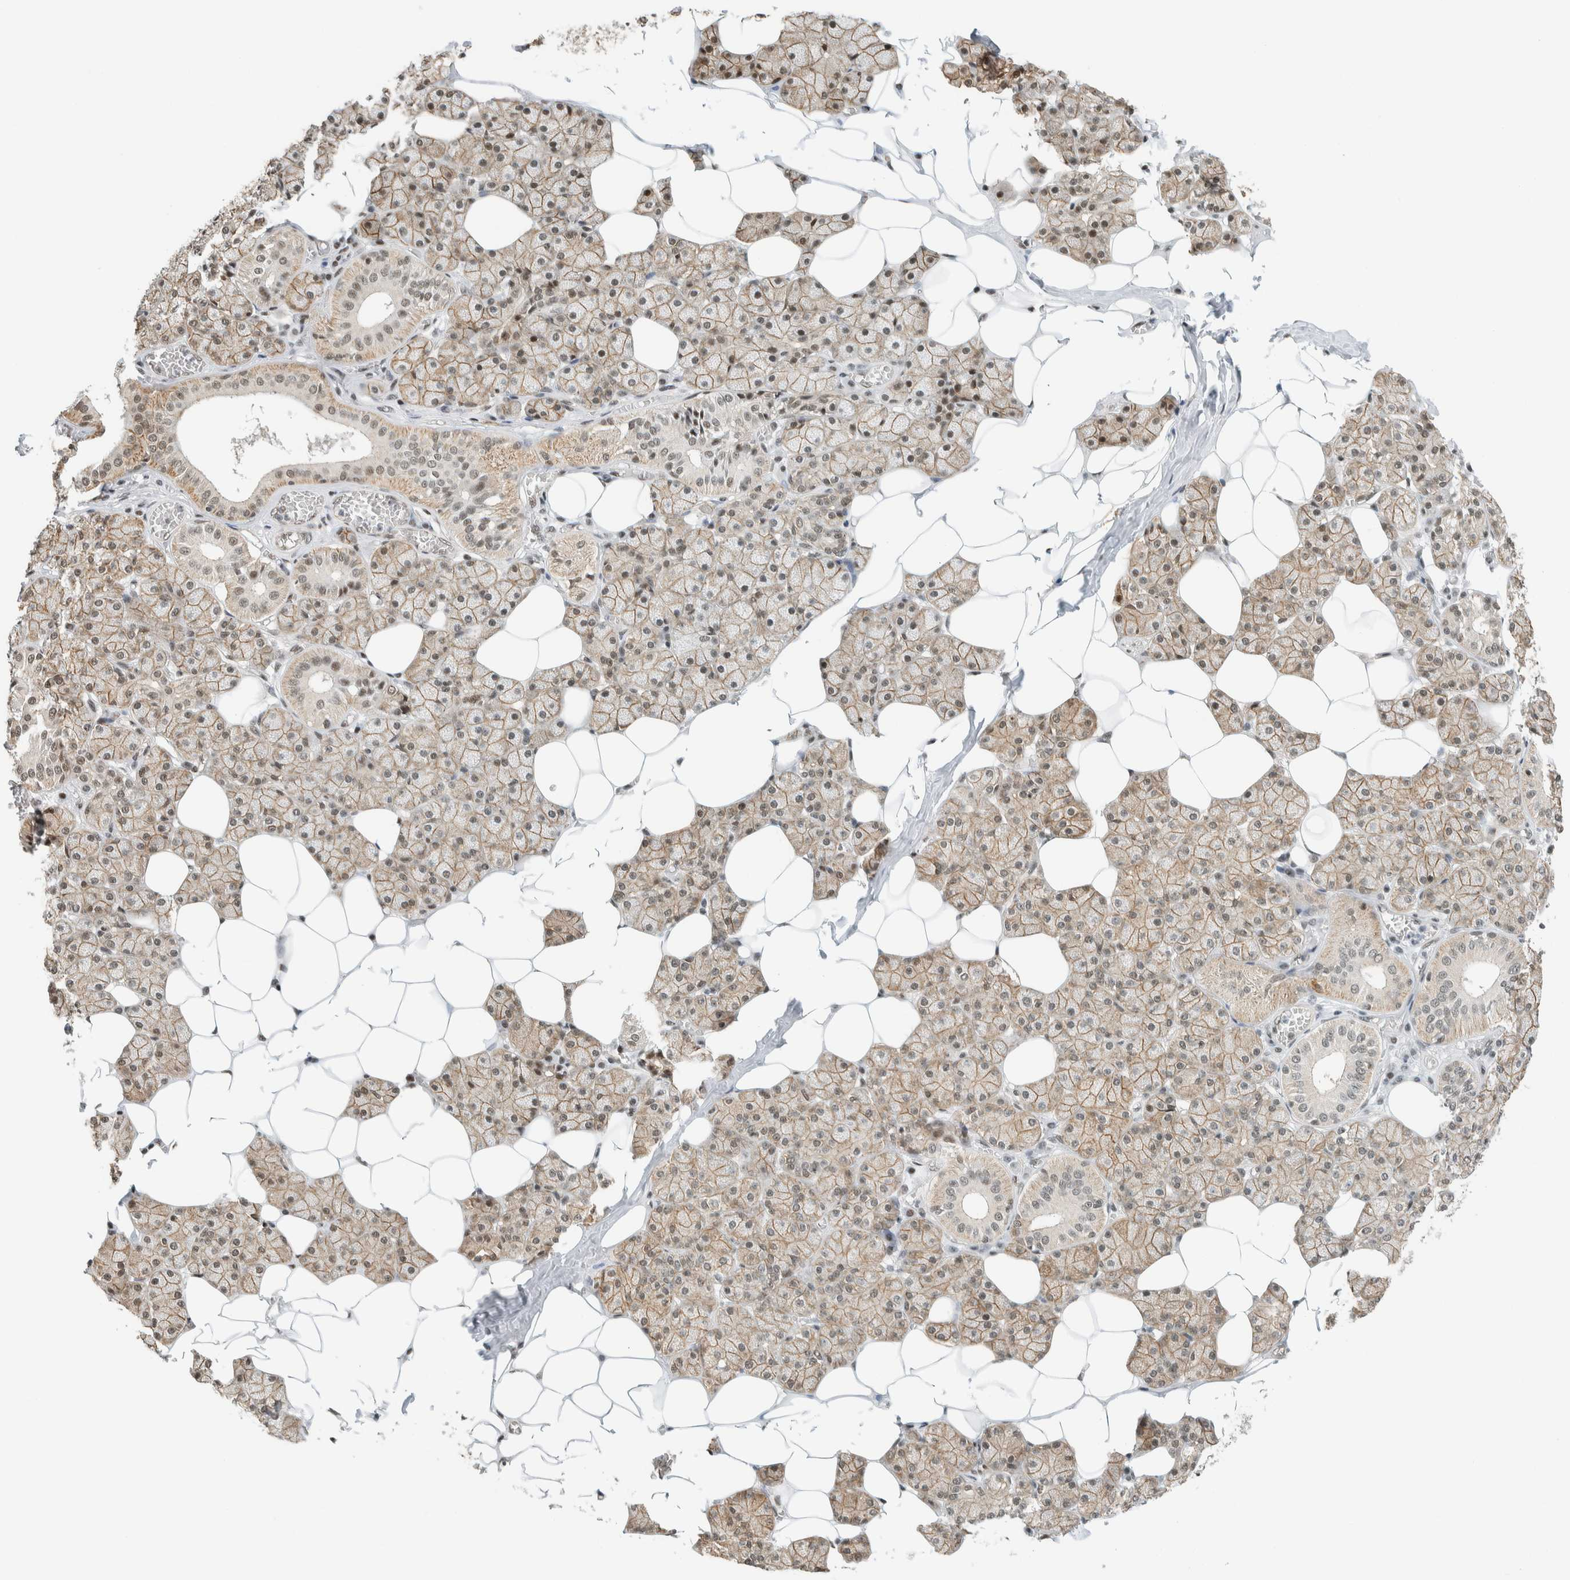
{"staining": {"intensity": "weak", "quantity": ">75%", "location": "cytoplasmic/membranous,nuclear"}, "tissue": "salivary gland", "cell_type": "Glandular cells", "image_type": "normal", "snomed": [{"axis": "morphology", "description": "Normal tissue, NOS"}, {"axis": "topography", "description": "Salivary gland"}], "caption": "DAB (3,3'-diaminobenzidine) immunohistochemical staining of normal salivary gland demonstrates weak cytoplasmic/membranous,nuclear protein expression in about >75% of glandular cells. (IHC, brightfield microscopy, high magnification).", "gene": "NIBAN2", "patient": {"sex": "female", "age": 33}}